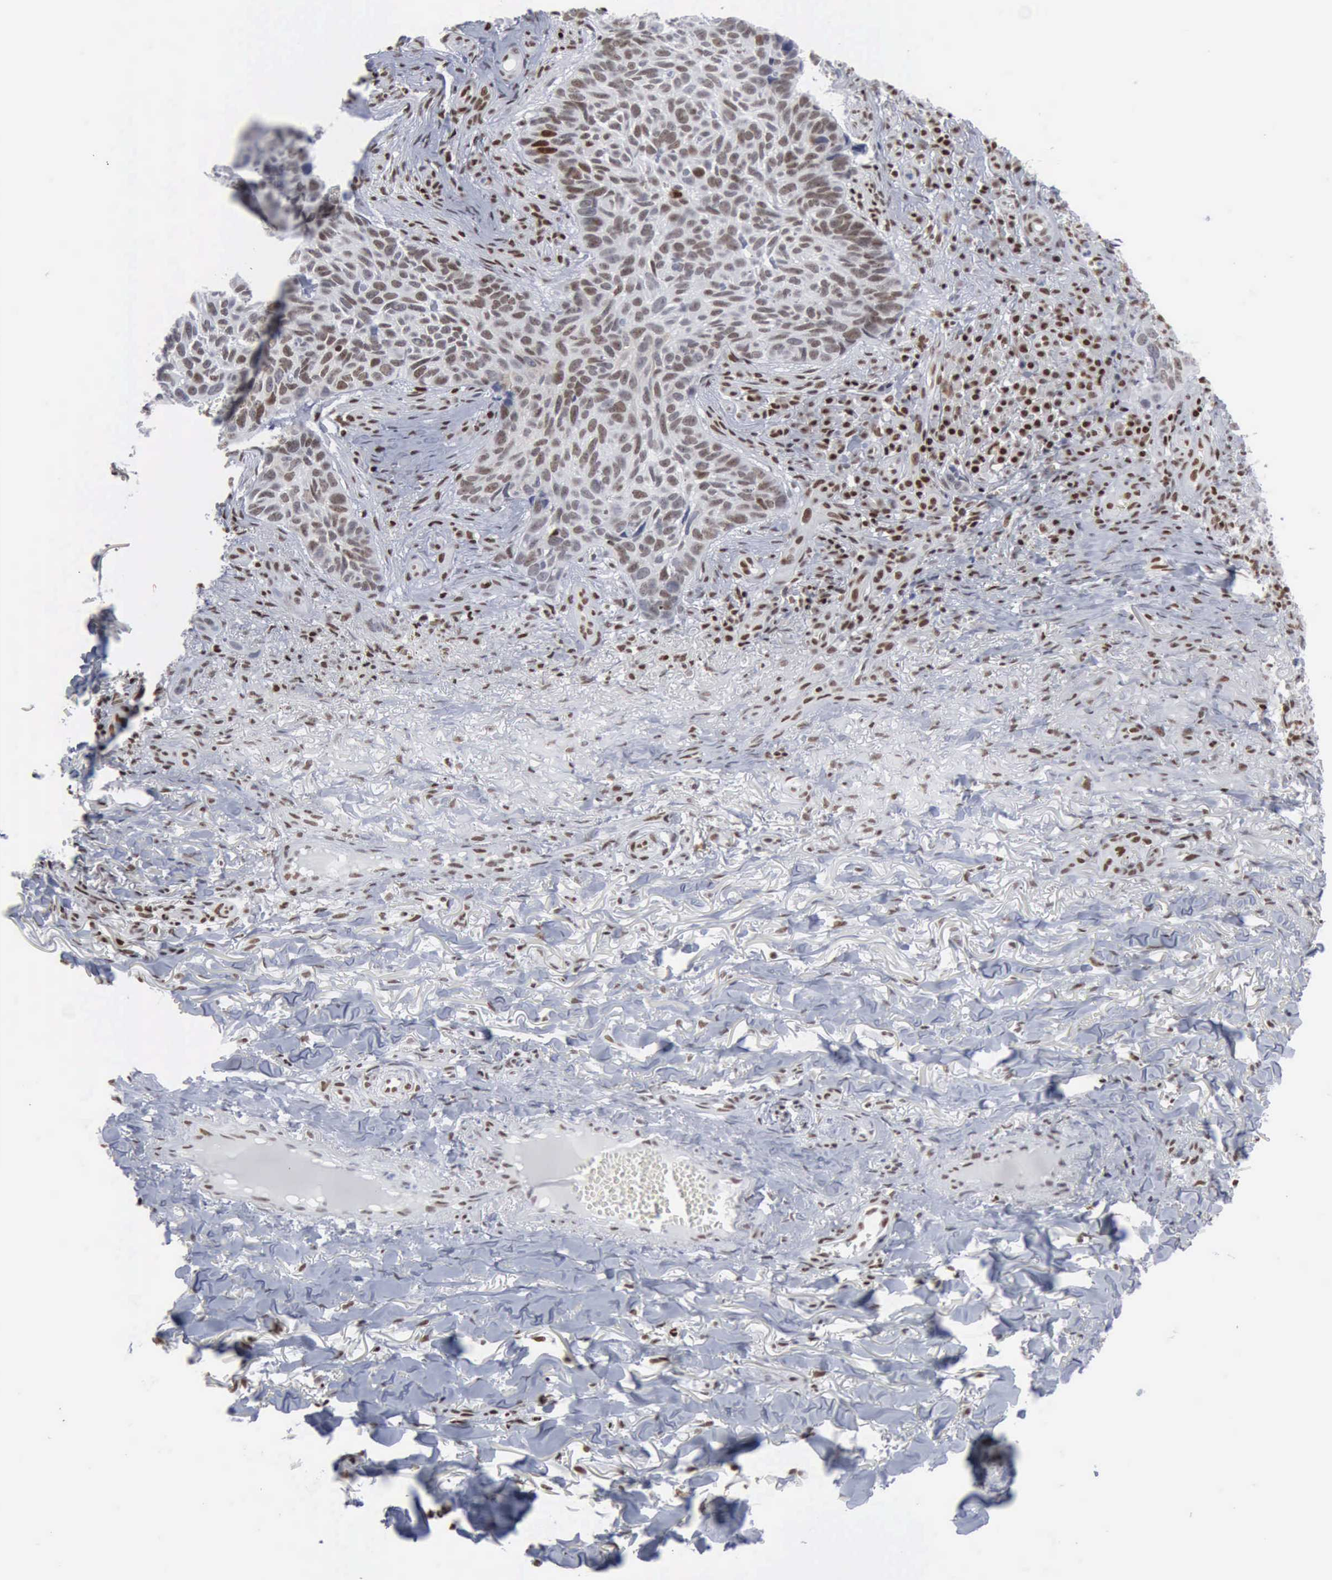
{"staining": {"intensity": "moderate", "quantity": ">75%", "location": "nuclear"}, "tissue": "skin cancer", "cell_type": "Tumor cells", "image_type": "cancer", "snomed": [{"axis": "morphology", "description": "Basal cell carcinoma"}, {"axis": "topography", "description": "Skin"}], "caption": "Basal cell carcinoma (skin) stained with IHC exhibits moderate nuclear positivity in about >75% of tumor cells.", "gene": "XPA", "patient": {"sex": "male", "age": 81}}